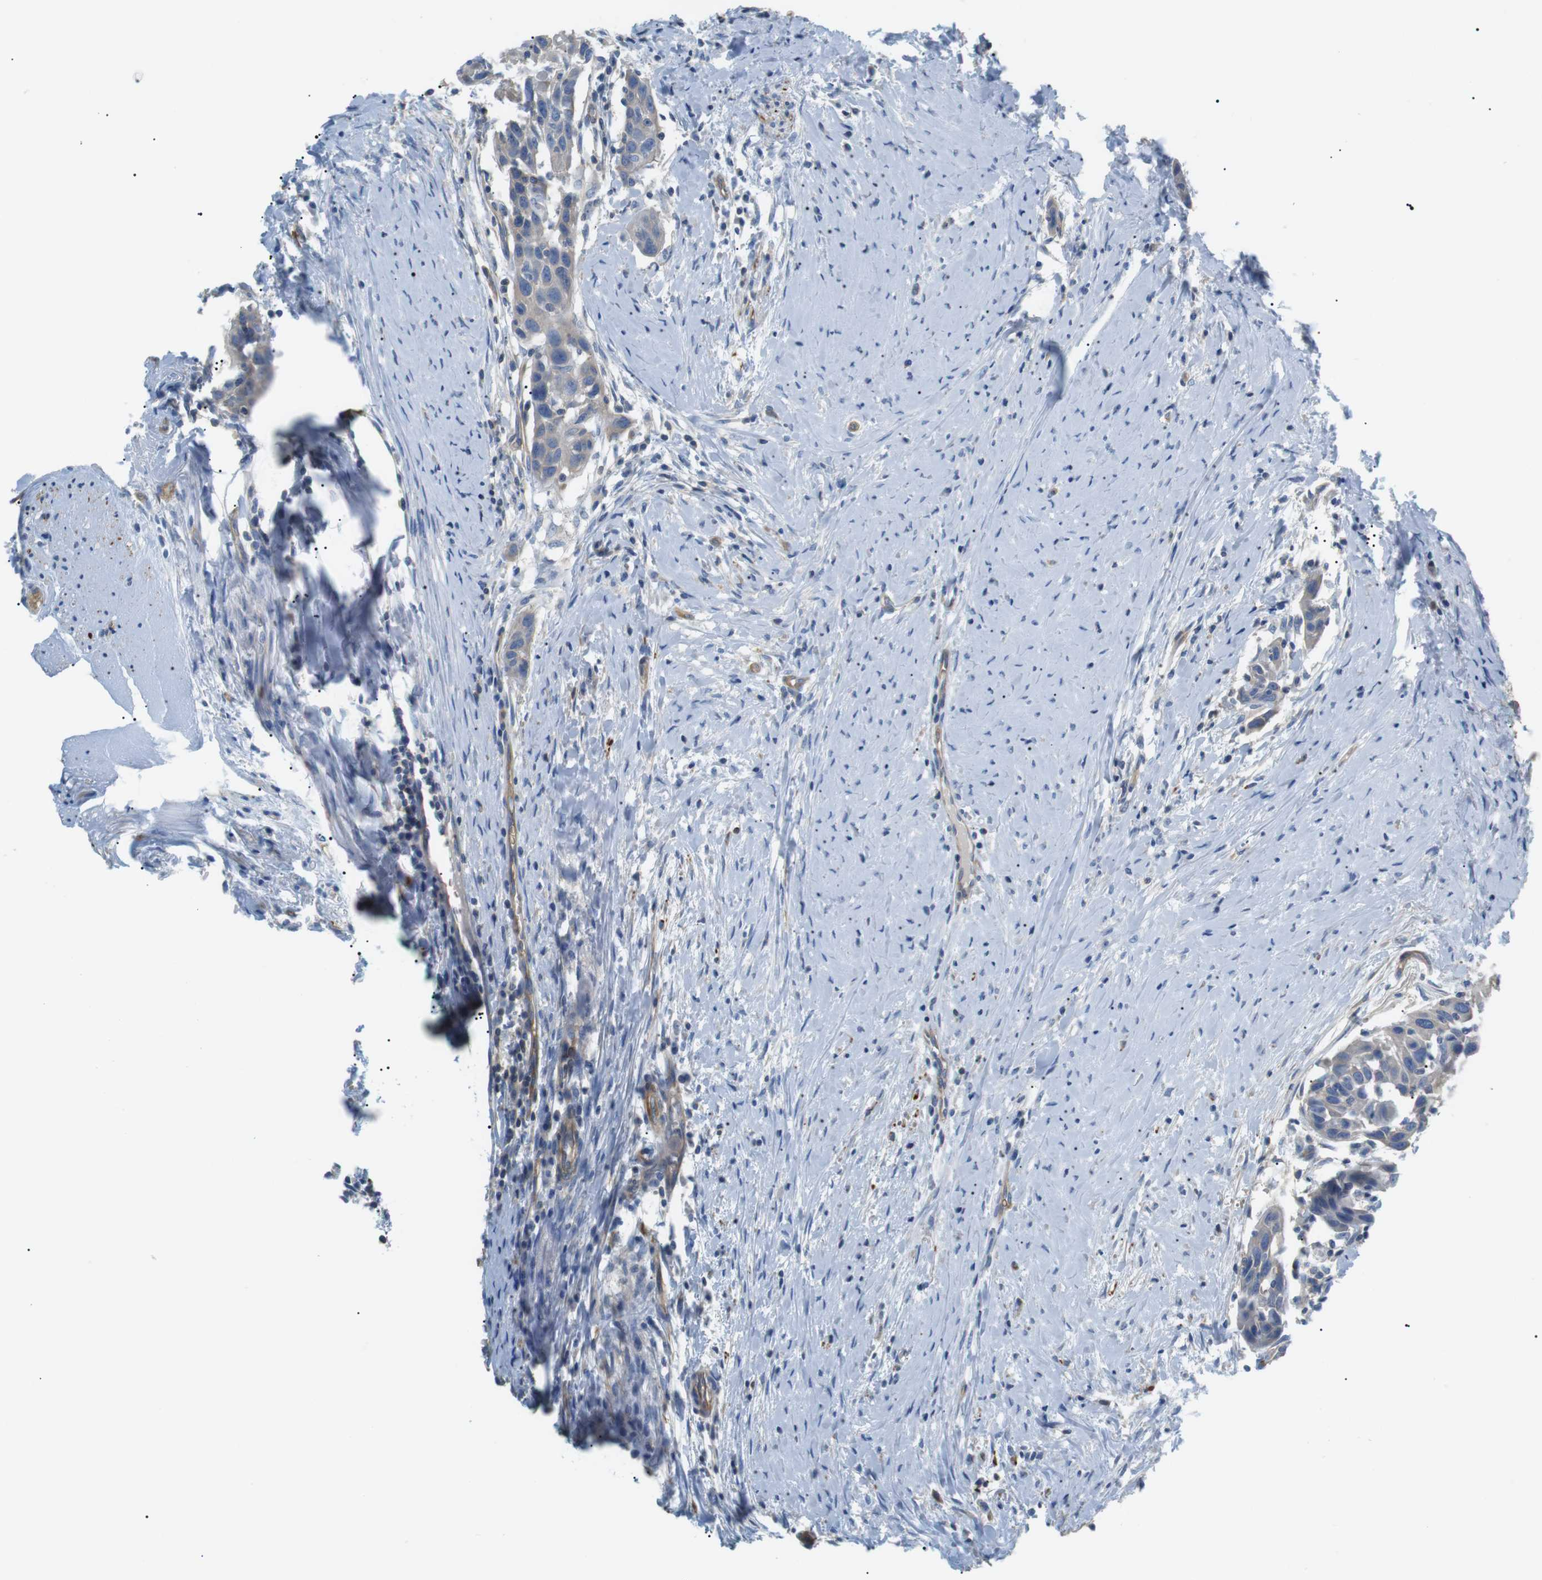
{"staining": {"intensity": "weak", "quantity": ">75%", "location": "cytoplasmic/membranous"}, "tissue": "head and neck cancer", "cell_type": "Tumor cells", "image_type": "cancer", "snomed": [{"axis": "morphology", "description": "Squamous cell carcinoma, NOS"}, {"axis": "topography", "description": "Oral tissue"}, {"axis": "topography", "description": "Head-Neck"}], "caption": "Tumor cells show low levels of weak cytoplasmic/membranous positivity in about >75% of cells in head and neck cancer (squamous cell carcinoma).", "gene": "ADCY10", "patient": {"sex": "female", "age": 50}}